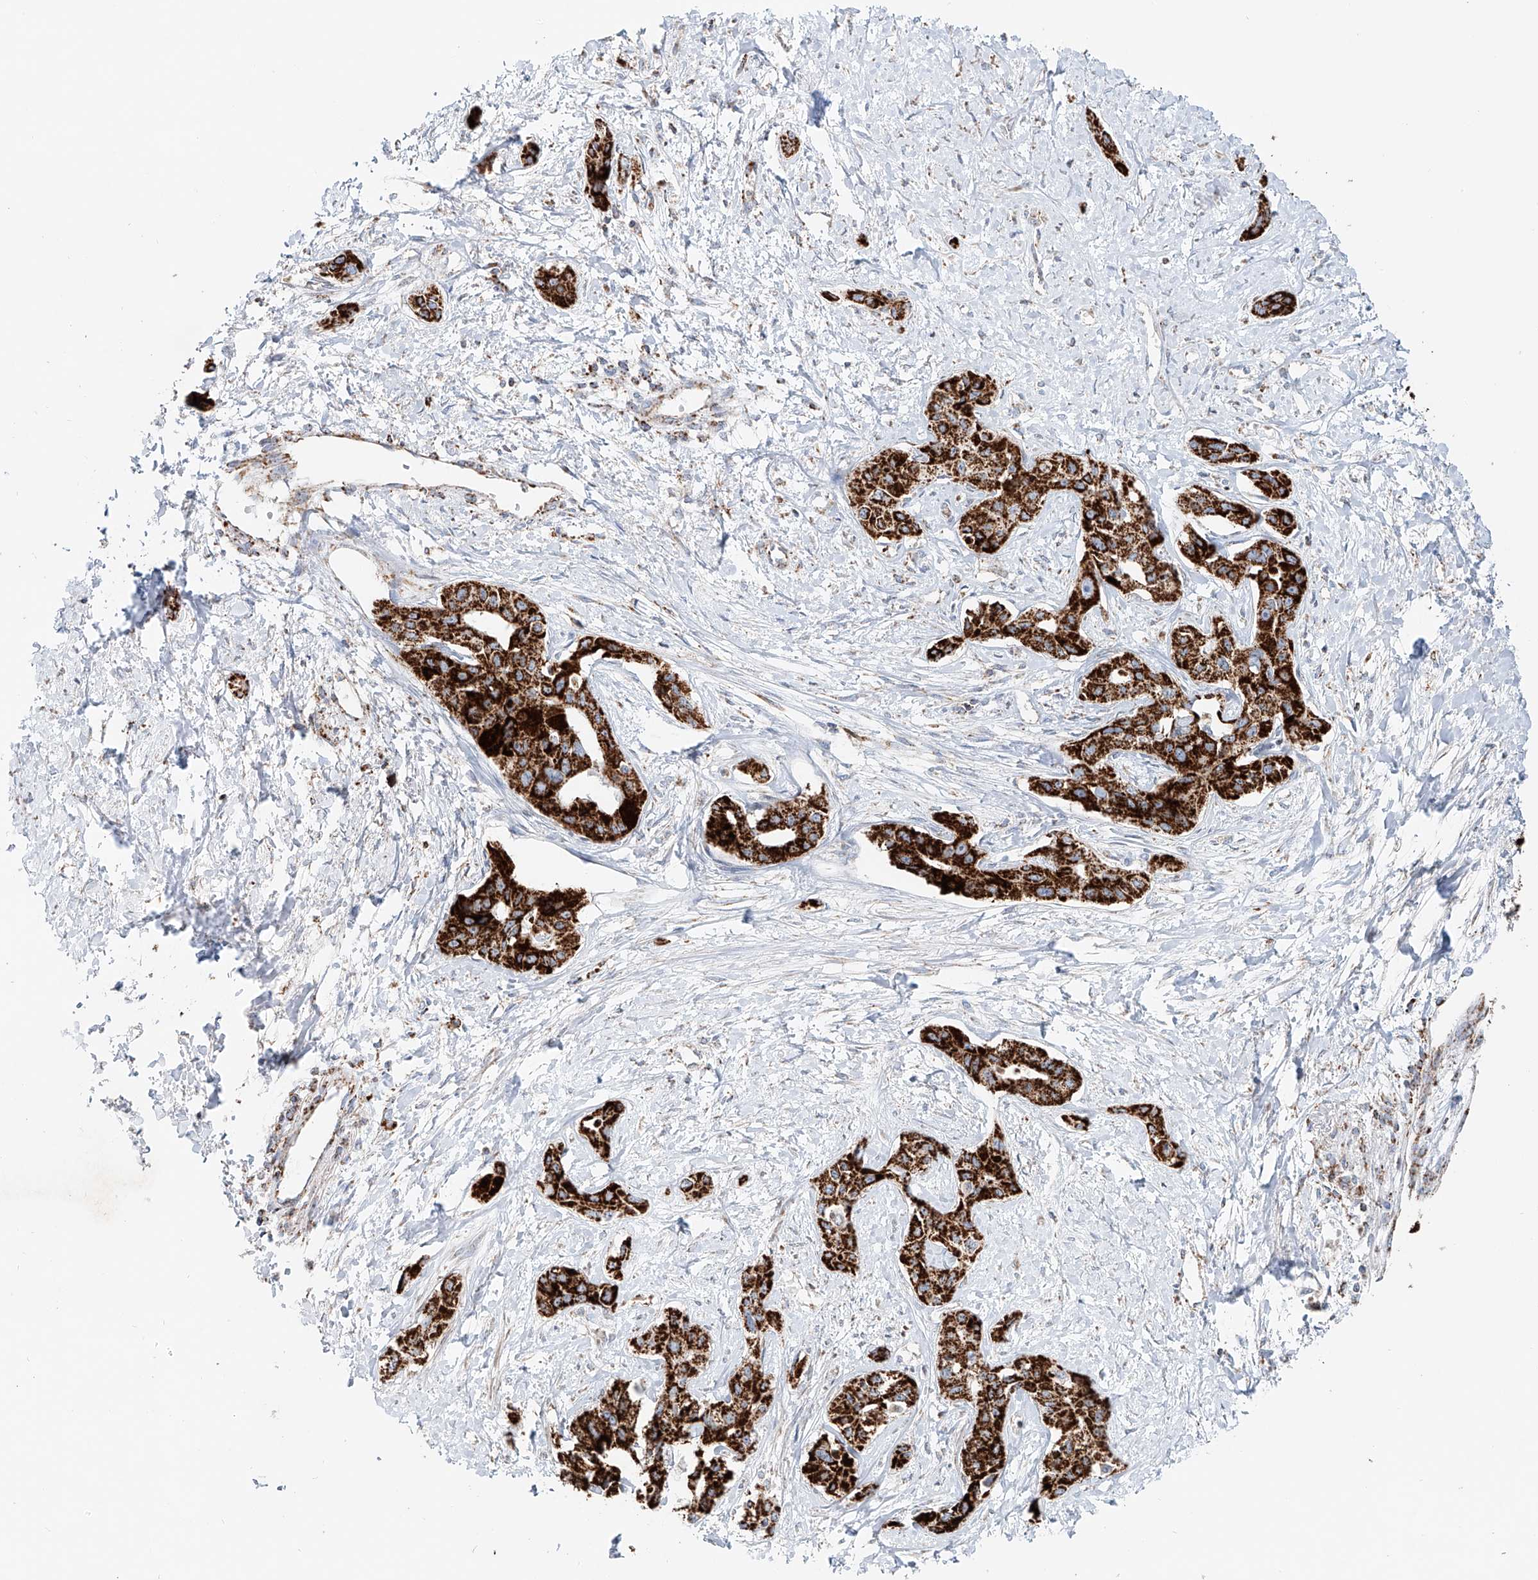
{"staining": {"intensity": "strong", "quantity": ">75%", "location": "cytoplasmic/membranous"}, "tissue": "liver cancer", "cell_type": "Tumor cells", "image_type": "cancer", "snomed": [{"axis": "morphology", "description": "Cholangiocarcinoma"}, {"axis": "topography", "description": "Liver"}], "caption": "This is a micrograph of immunohistochemistry staining of liver cholangiocarcinoma, which shows strong staining in the cytoplasmic/membranous of tumor cells.", "gene": "CARD10", "patient": {"sex": "male", "age": 59}}